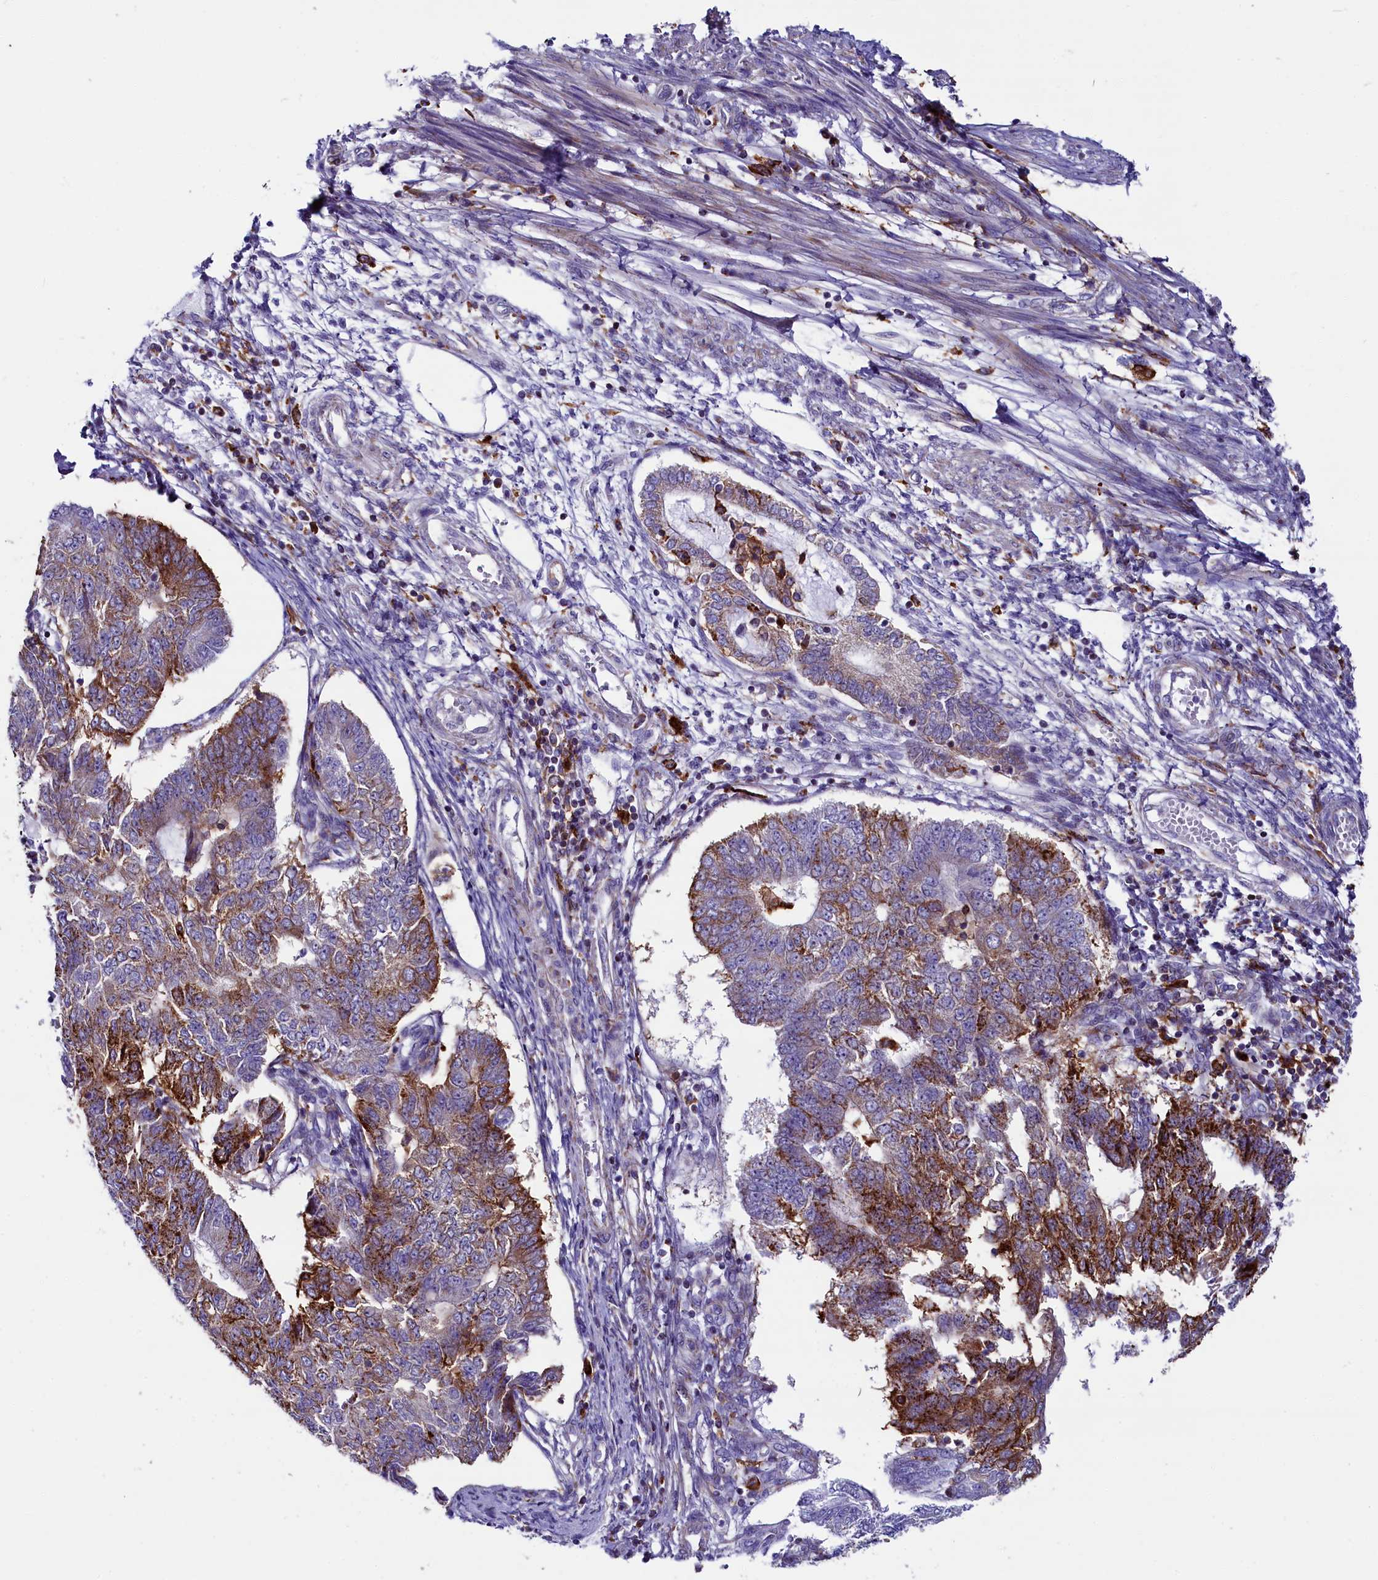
{"staining": {"intensity": "moderate", "quantity": "<25%", "location": "cytoplasmic/membranous"}, "tissue": "endometrial cancer", "cell_type": "Tumor cells", "image_type": "cancer", "snomed": [{"axis": "morphology", "description": "Adenocarcinoma, NOS"}, {"axis": "topography", "description": "Endometrium"}], "caption": "High-magnification brightfield microscopy of adenocarcinoma (endometrial) stained with DAB (brown) and counterstained with hematoxylin (blue). tumor cells exhibit moderate cytoplasmic/membranous positivity is present in about<25% of cells.", "gene": "IL20RA", "patient": {"sex": "female", "age": 32}}